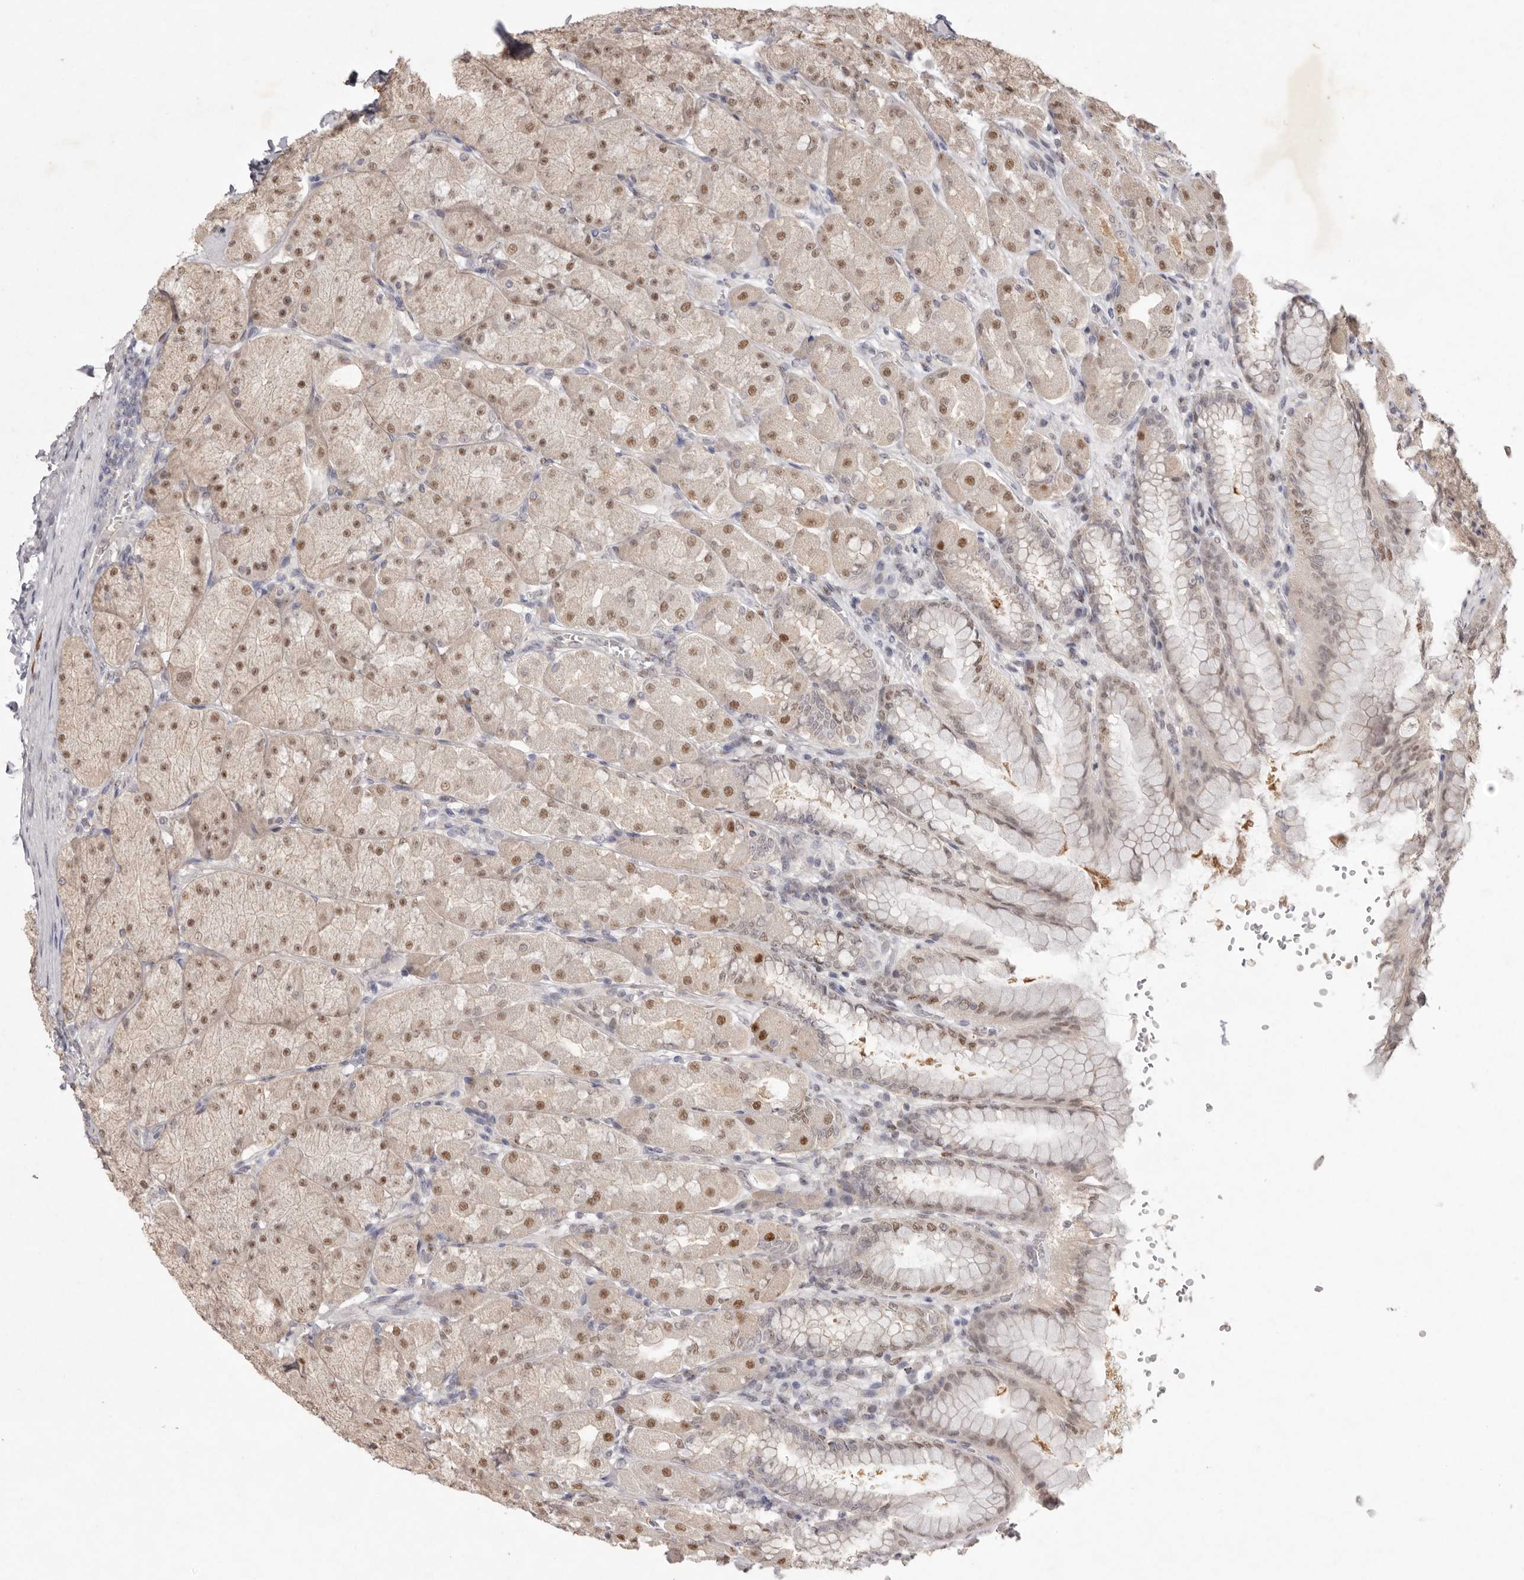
{"staining": {"intensity": "moderate", "quantity": ">75%", "location": "nuclear"}, "tissue": "stomach", "cell_type": "Glandular cells", "image_type": "normal", "snomed": [{"axis": "morphology", "description": "Normal tissue, NOS"}, {"axis": "topography", "description": "Stomach, upper"}], "caption": "Brown immunohistochemical staining in normal human stomach demonstrates moderate nuclear expression in approximately >75% of glandular cells. (IHC, brightfield microscopy, high magnification).", "gene": "TADA1", "patient": {"sex": "female", "age": 56}}